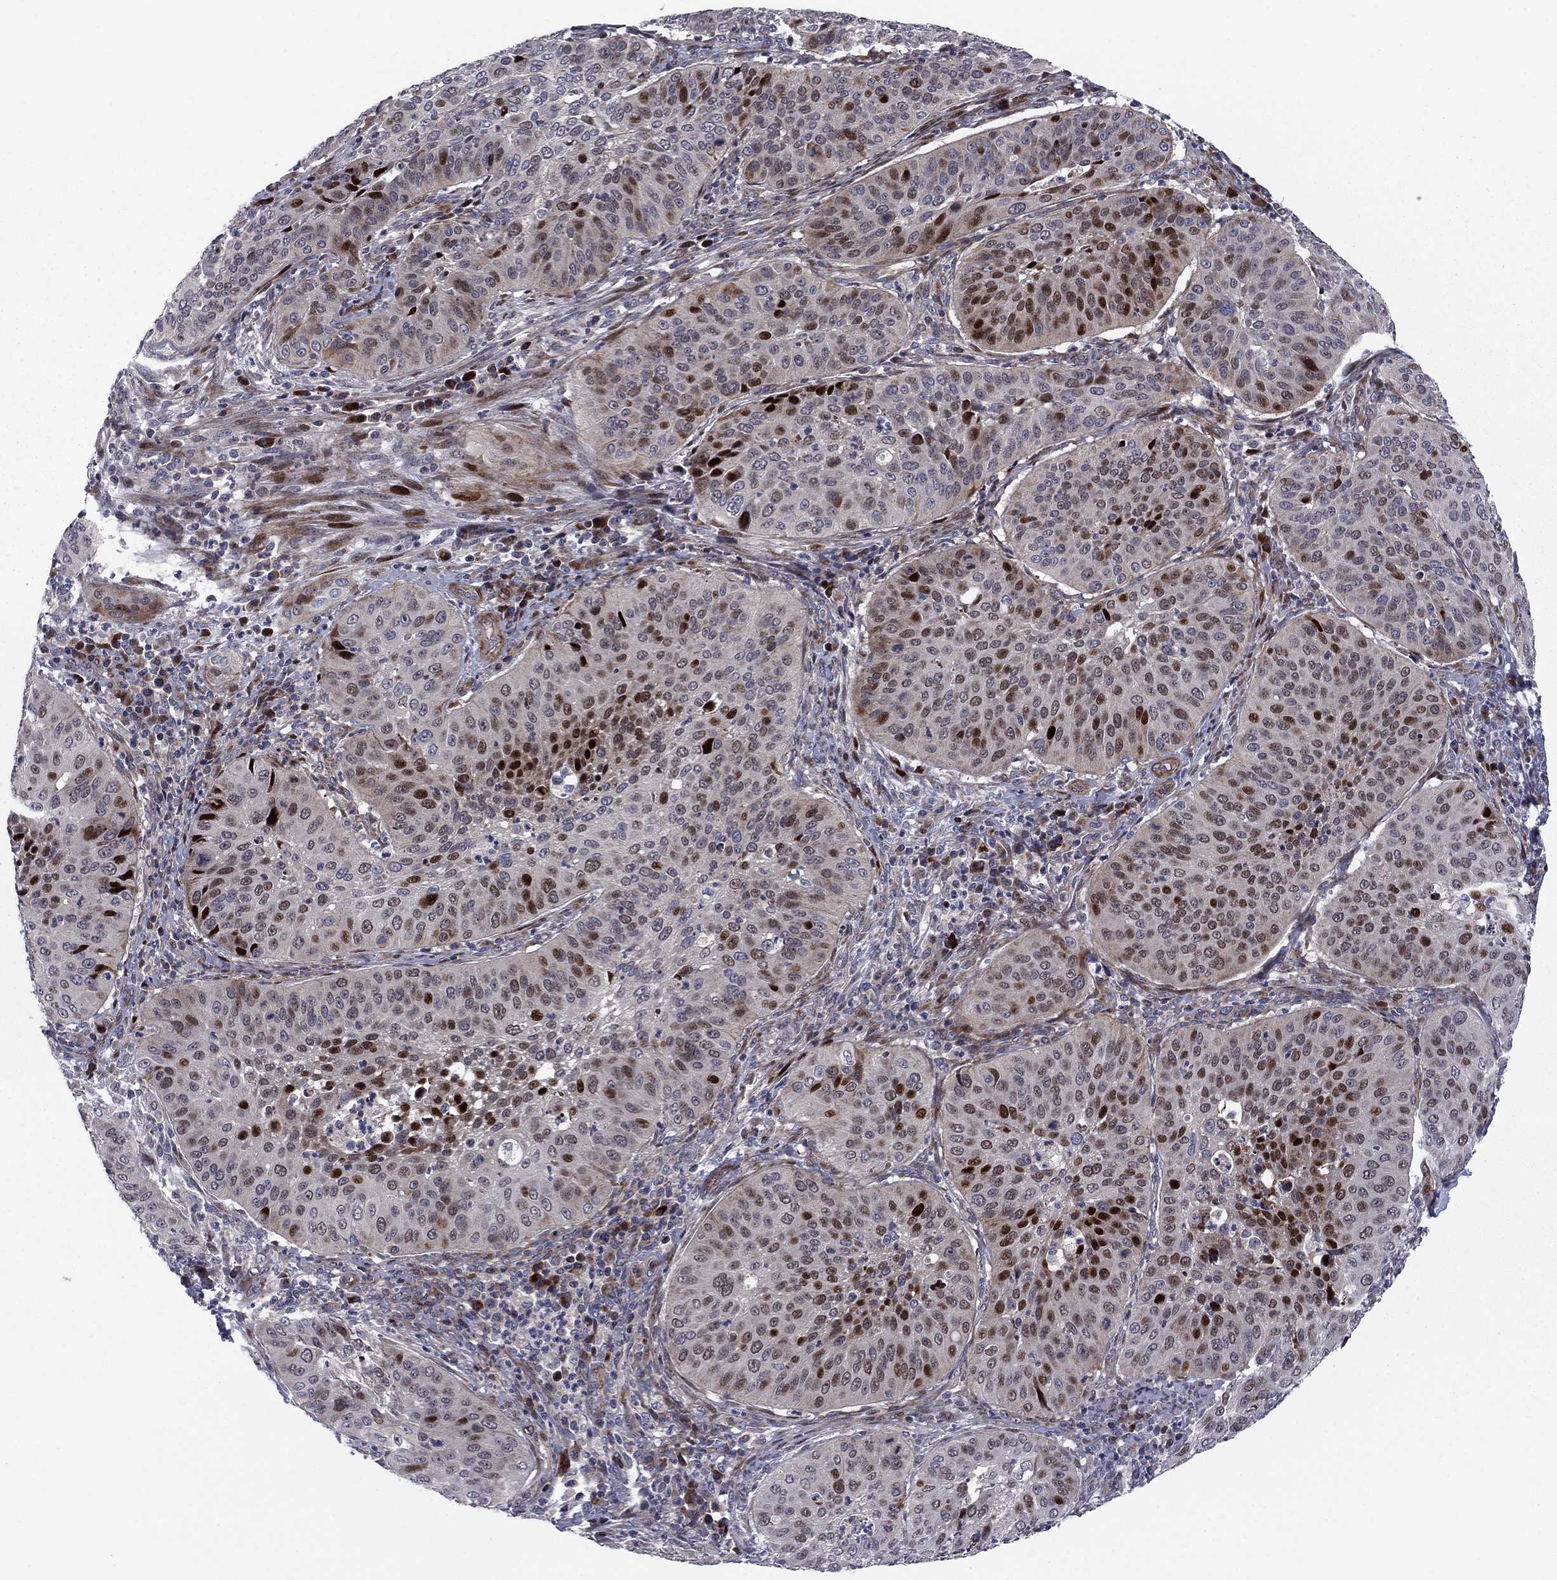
{"staining": {"intensity": "strong", "quantity": "<25%", "location": "nuclear"}, "tissue": "cervical cancer", "cell_type": "Tumor cells", "image_type": "cancer", "snomed": [{"axis": "morphology", "description": "Normal tissue, NOS"}, {"axis": "morphology", "description": "Squamous cell carcinoma, NOS"}, {"axis": "topography", "description": "Cervix"}], "caption": "High-power microscopy captured an immunohistochemistry image of squamous cell carcinoma (cervical), revealing strong nuclear positivity in about <25% of tumor cells. The staining was performed using DAB, with brown indicating positive protein expression. Nuclei are stained blue with hematoxylin.", "gene": "MIOS", "patient": {"sex": "female", "age": 39}}